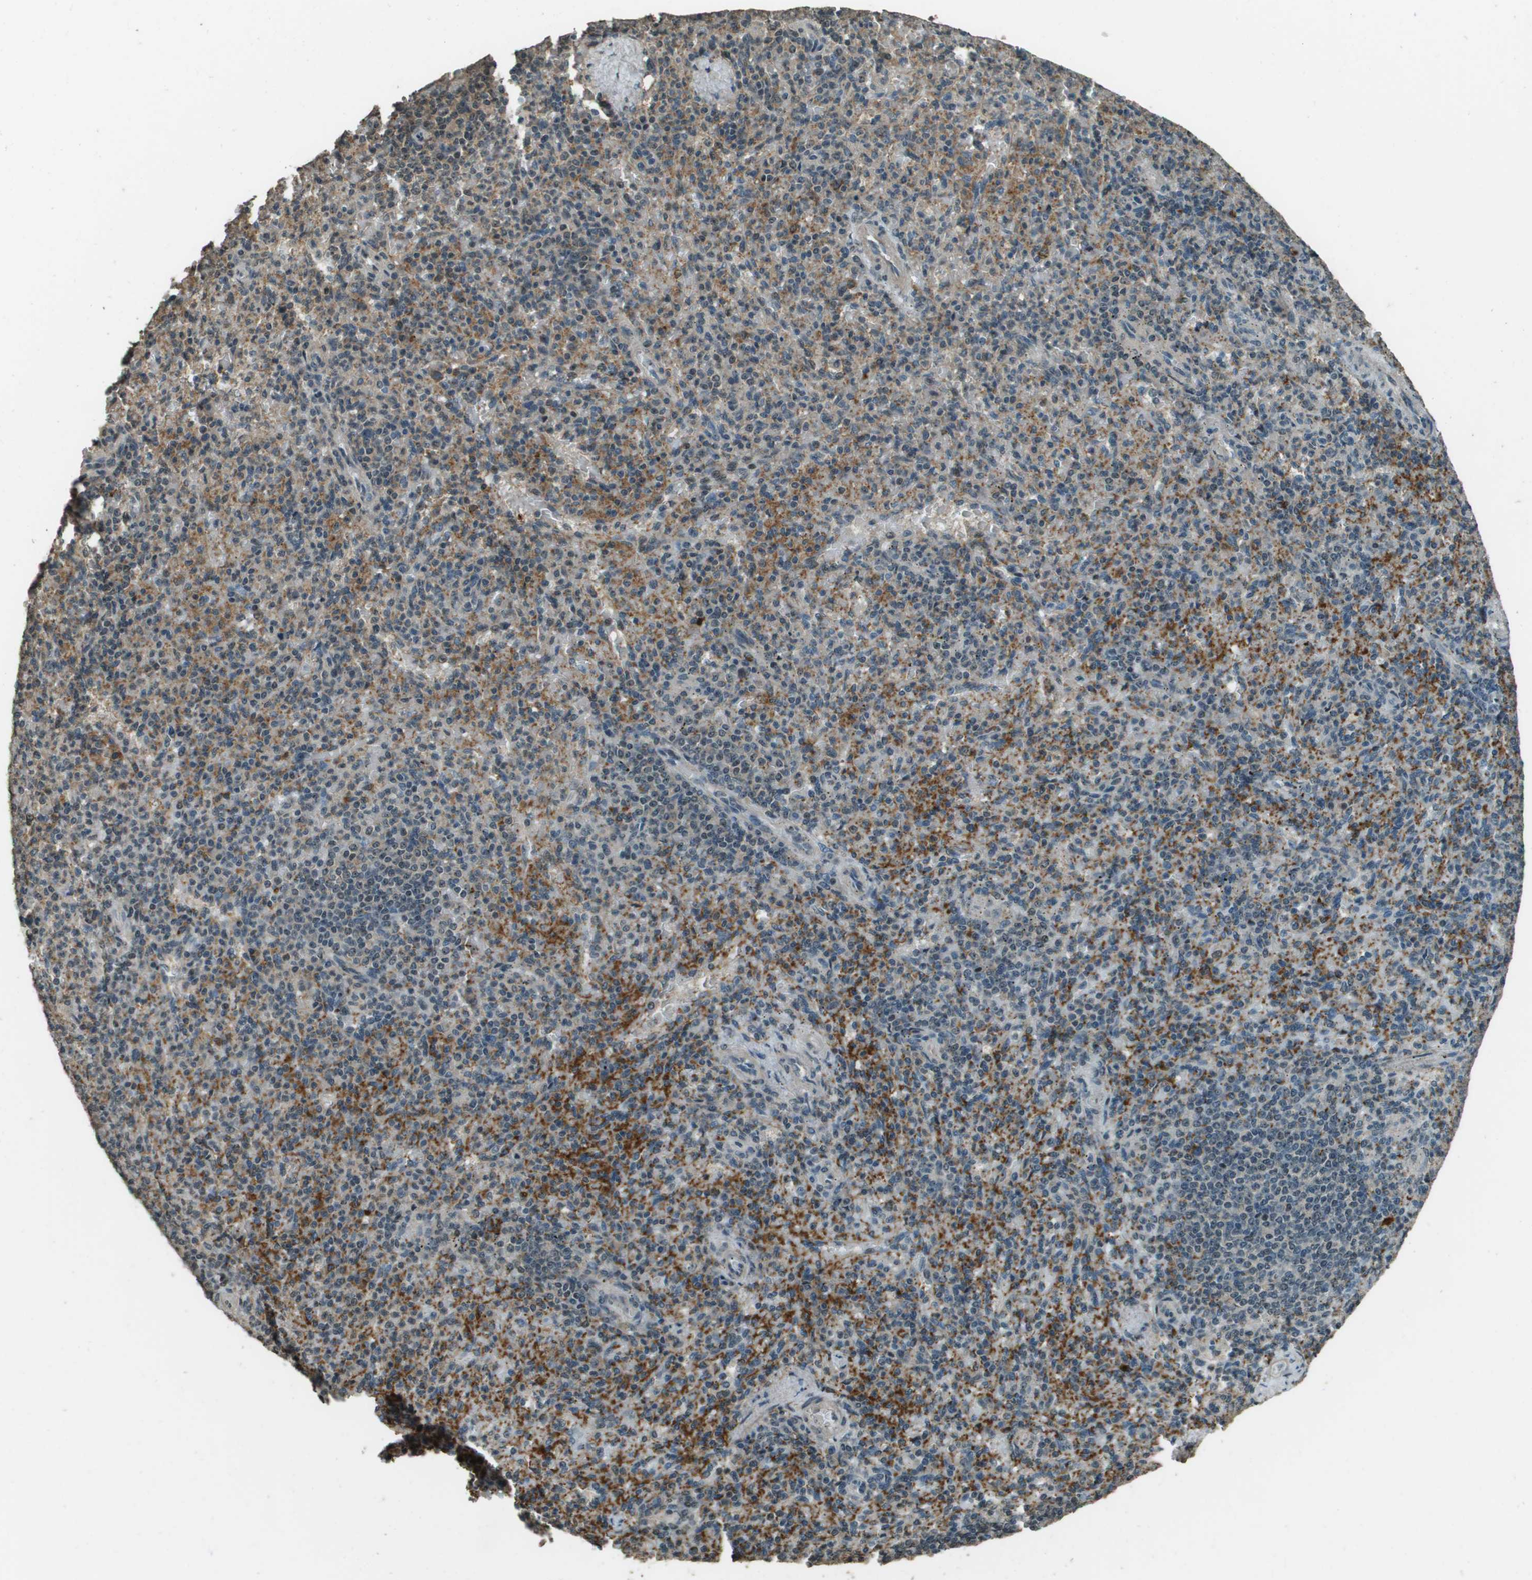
{"staining": {"intensity": "moderate", "quantity": "25%-75%", "location": "cytoplasmic/membranous"}, "tissue": "spleen", "cell_type": "Cells in red pulp", "image_type": "normal", "snomed": [{"axis": "morphology", "description": "Normal tissue, NOS"}, {"axis": "topography", "description": "Spleen"}], "caption": "DAB (3,3'-diaminobenzidine) immunohistochemical staining of unremarkable human spleen exhibits moderate cytoplasmic/membranous protein staining in about 25%-75% of cells in red pulp. (Brightfield microscopy of DAB IHC at high magnification).", "gene": "SDC3", "patient": {"sex": "female", "age": 74}}